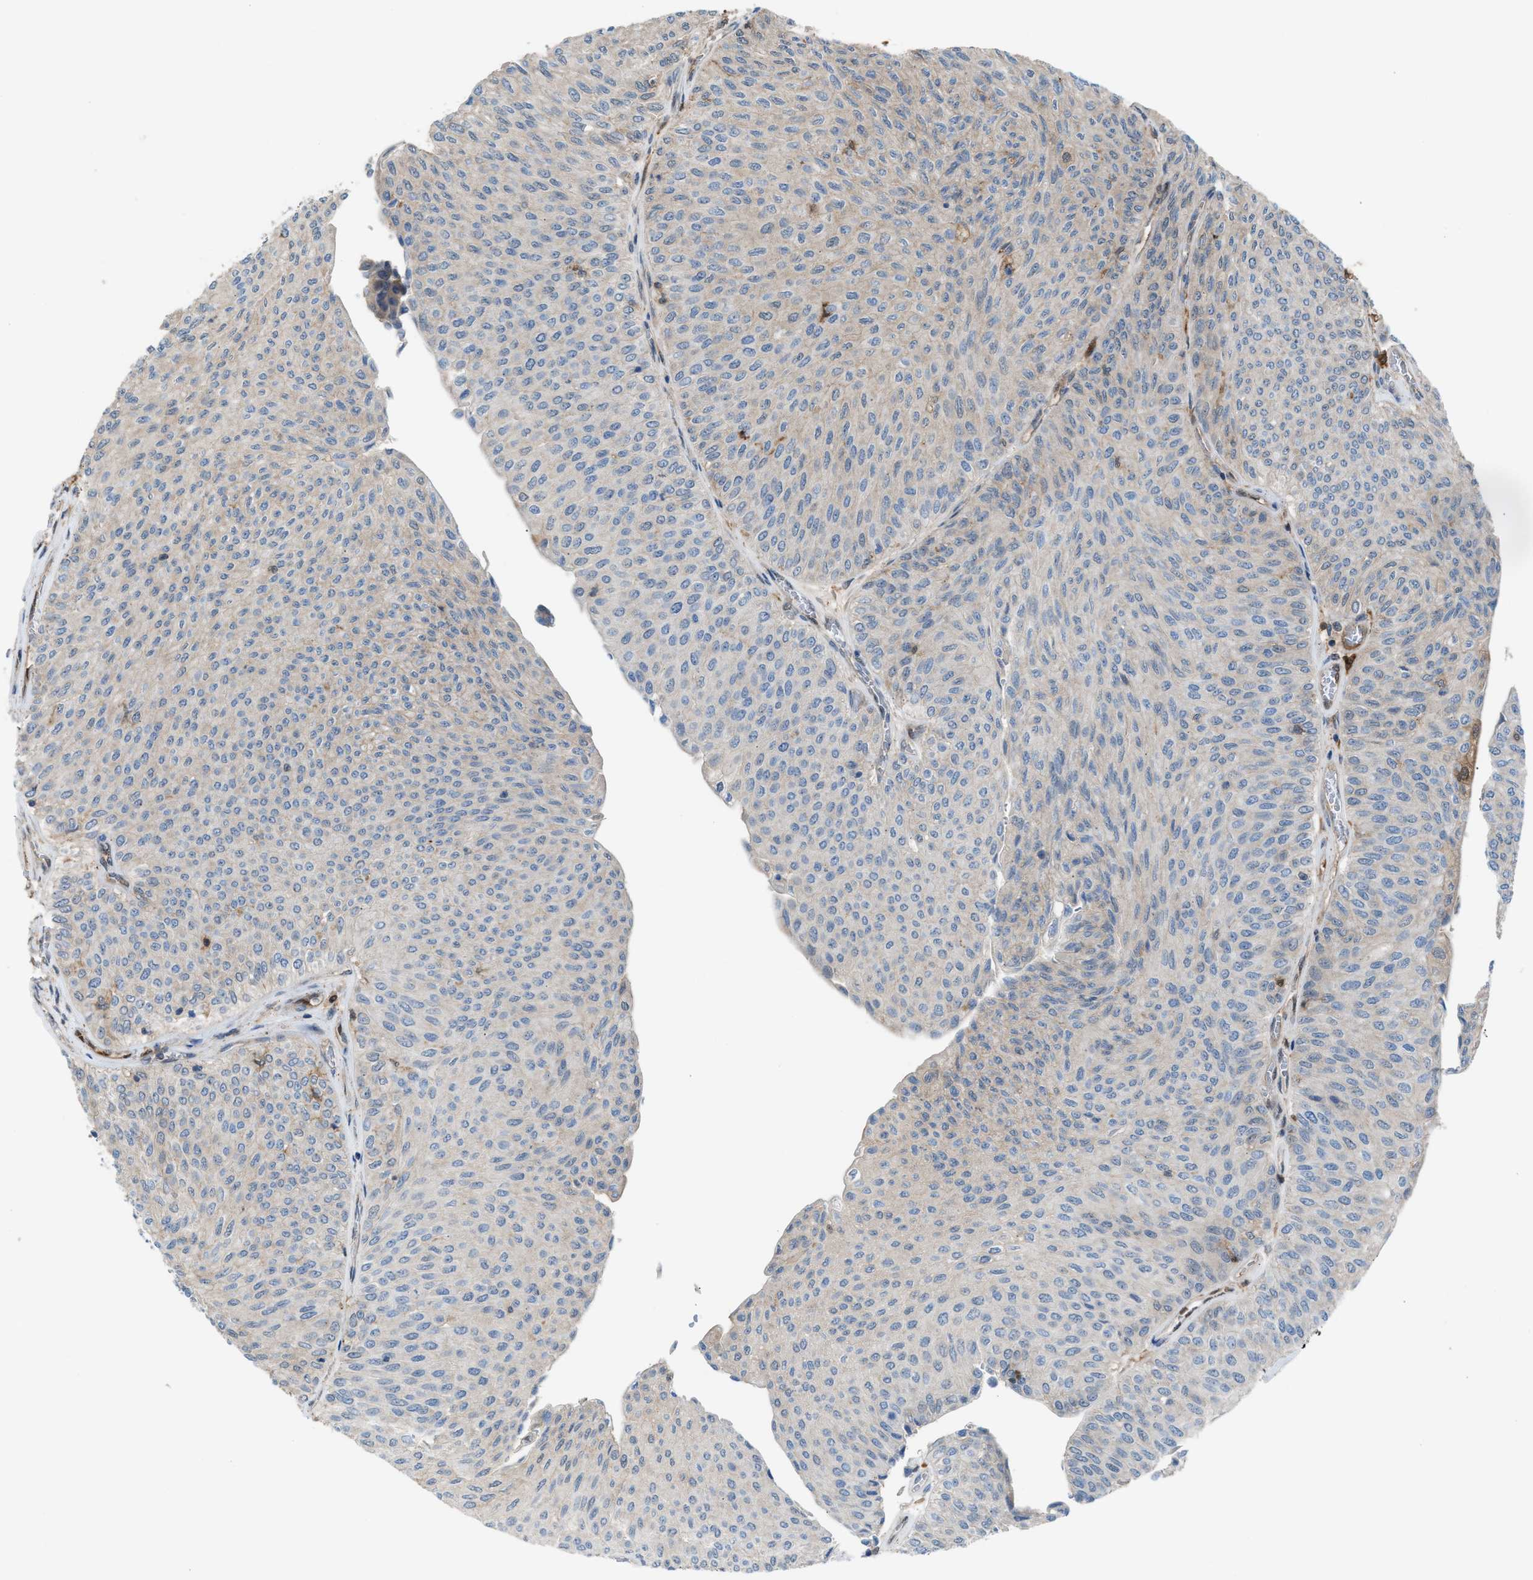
{"staining": {"intensity": "negative", "quantity": "none", "location": "none"}, "tissue": "urothelial cancer", "cell_type": "Tumor cells", "image_type": "cancer", "snomed": [{"axis": "morphology", "description": "Urothelial carcinoma, Low grade"}, {"axis": "topography", "description": "Urinary bladder"}], "caption": "Urothelial carcinoma (low-grade) was stained to show a protein in brown. There is no significant staining in tumor cells.", "gene": "TPK1", "patient": {"sex": "male", "age": 78}}